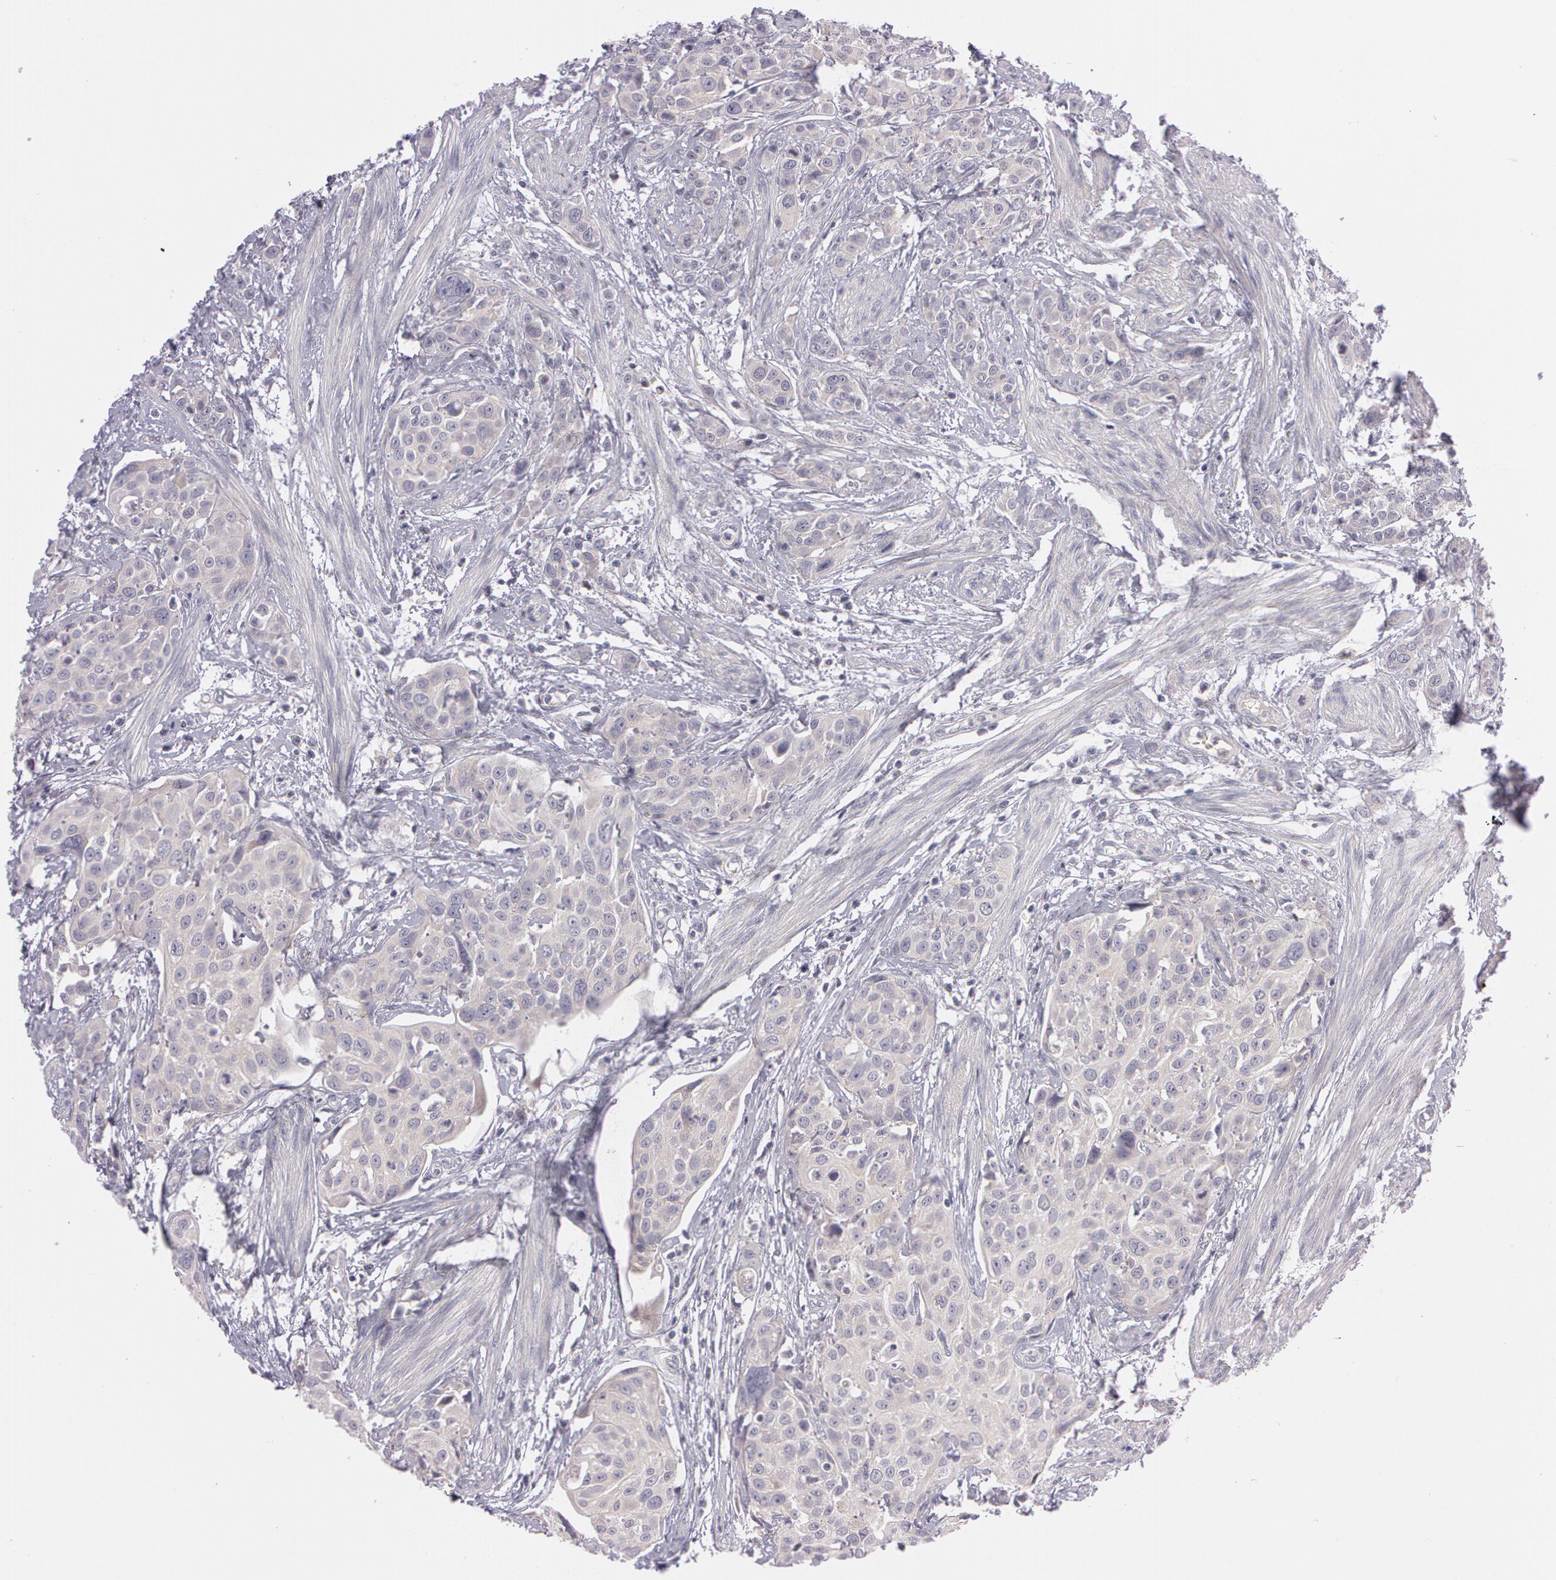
{"staining": {"intensity": "negative", "quantity": "none", "location": "none"}, "tissue": "urothelial cancer", "cell_type": "Tumor cells", "image_type": "cancer", "snomed": [{"axis": "morphology", "description": "Urothelial carcinoma, High grade"}, {"axis": "topography", "description": "Urinary bladder"}], "caption": "Tumor cells are negative for protein expression in human urothelial cancer.", "gene": "MXRA5", "patient": {"sex": "male", "age": 56}}